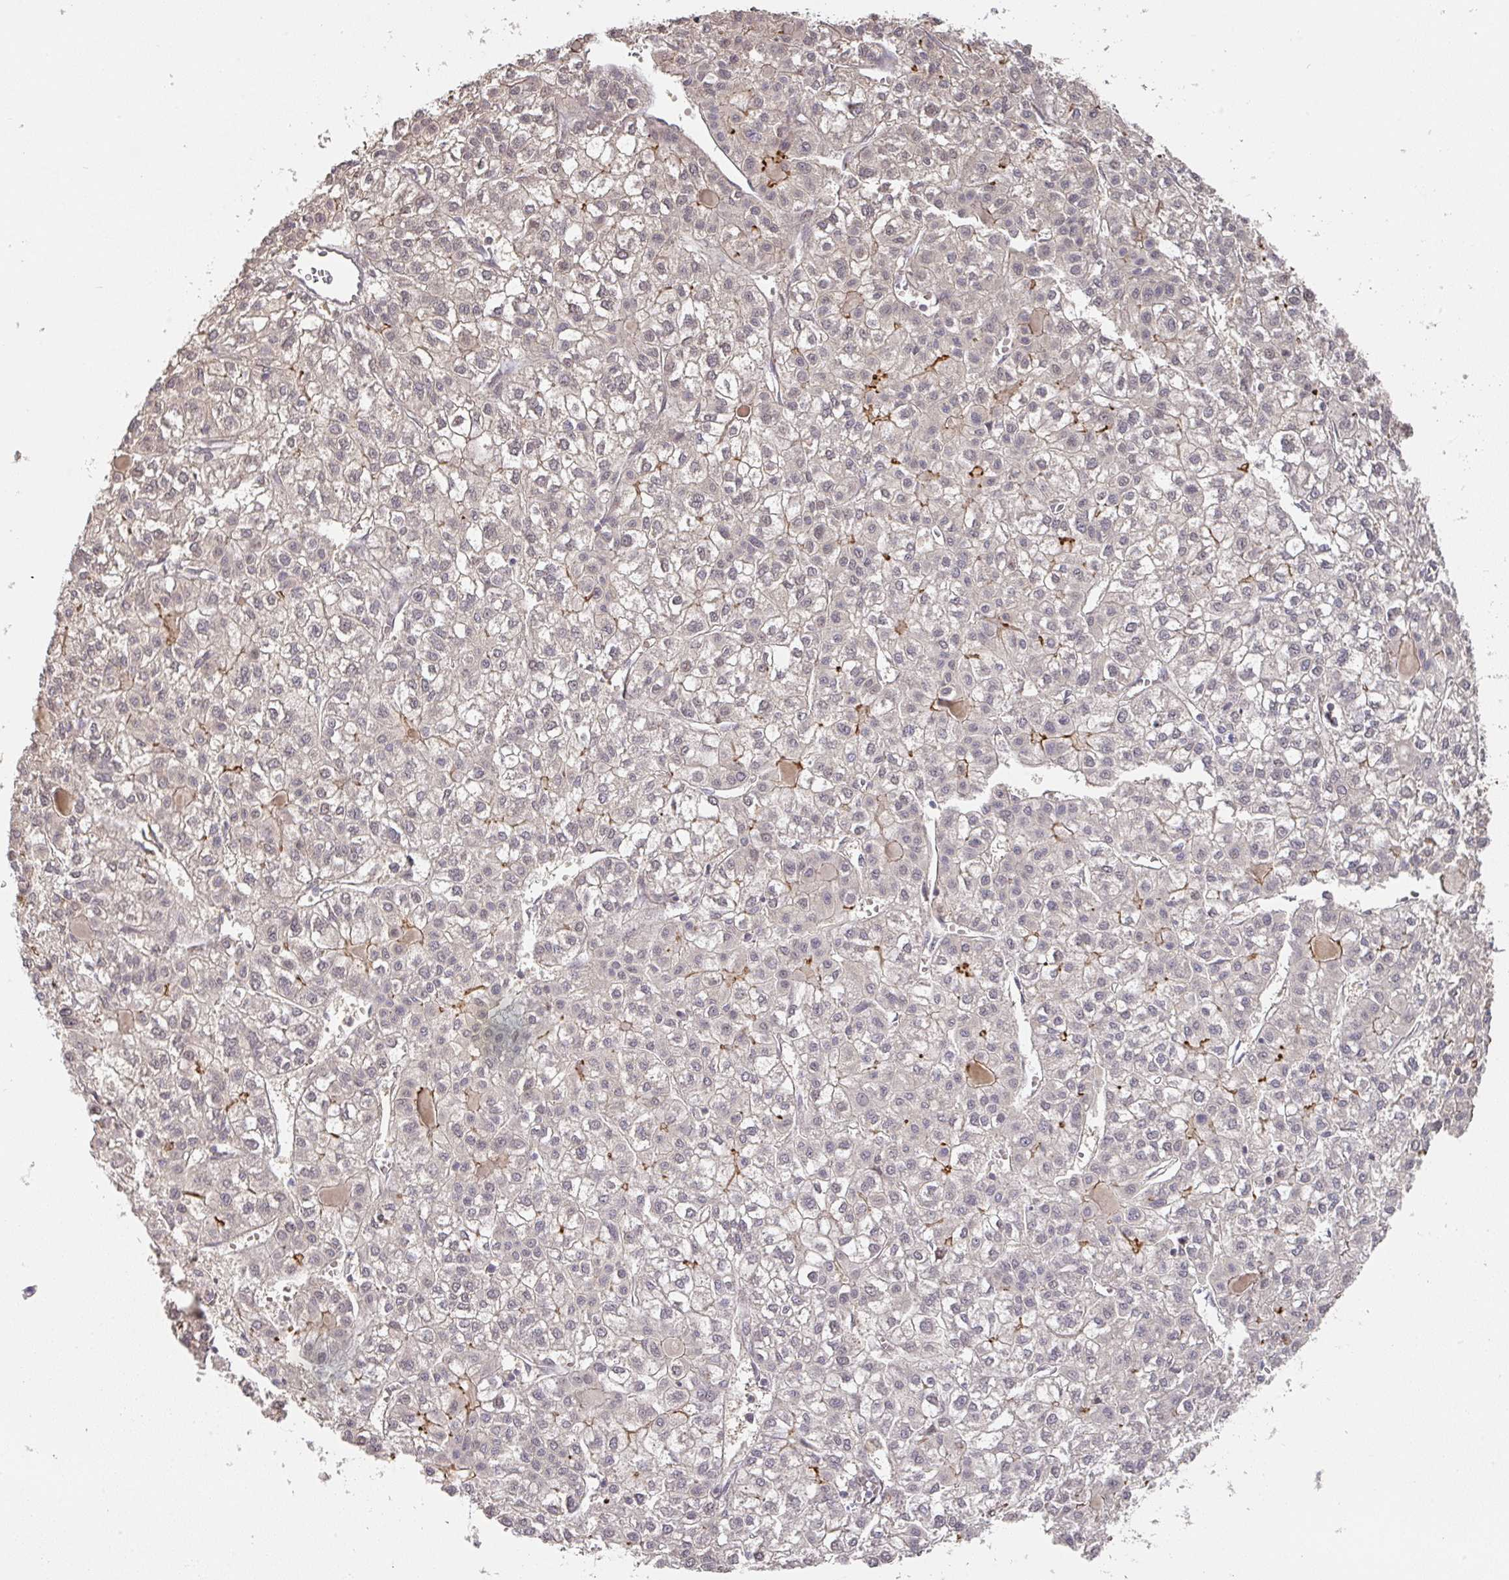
{"staining": {"intensity": "moderate", "quantity": "<25%", "location": "cytoplasmic/membranous"}, "tissue": "liver cancer", "cell_type": "Tumor cells", "image_type": "cancer", "snomed": [{"axis": "morphology", "description": "Carcinoma, Hepatocellular, NOS"}, {"axis": "topography", "description": "Liver"}], "caption": "This micrograph reveals immunohistochemistry staining of liver cancer (hepatocellular carcinoma), with low moderate cytoplasmic/membranous positivity in approximately <25% of tumor cells.", "gene": "FOXN4", "patient": {"sex": "female", "age": 43}}